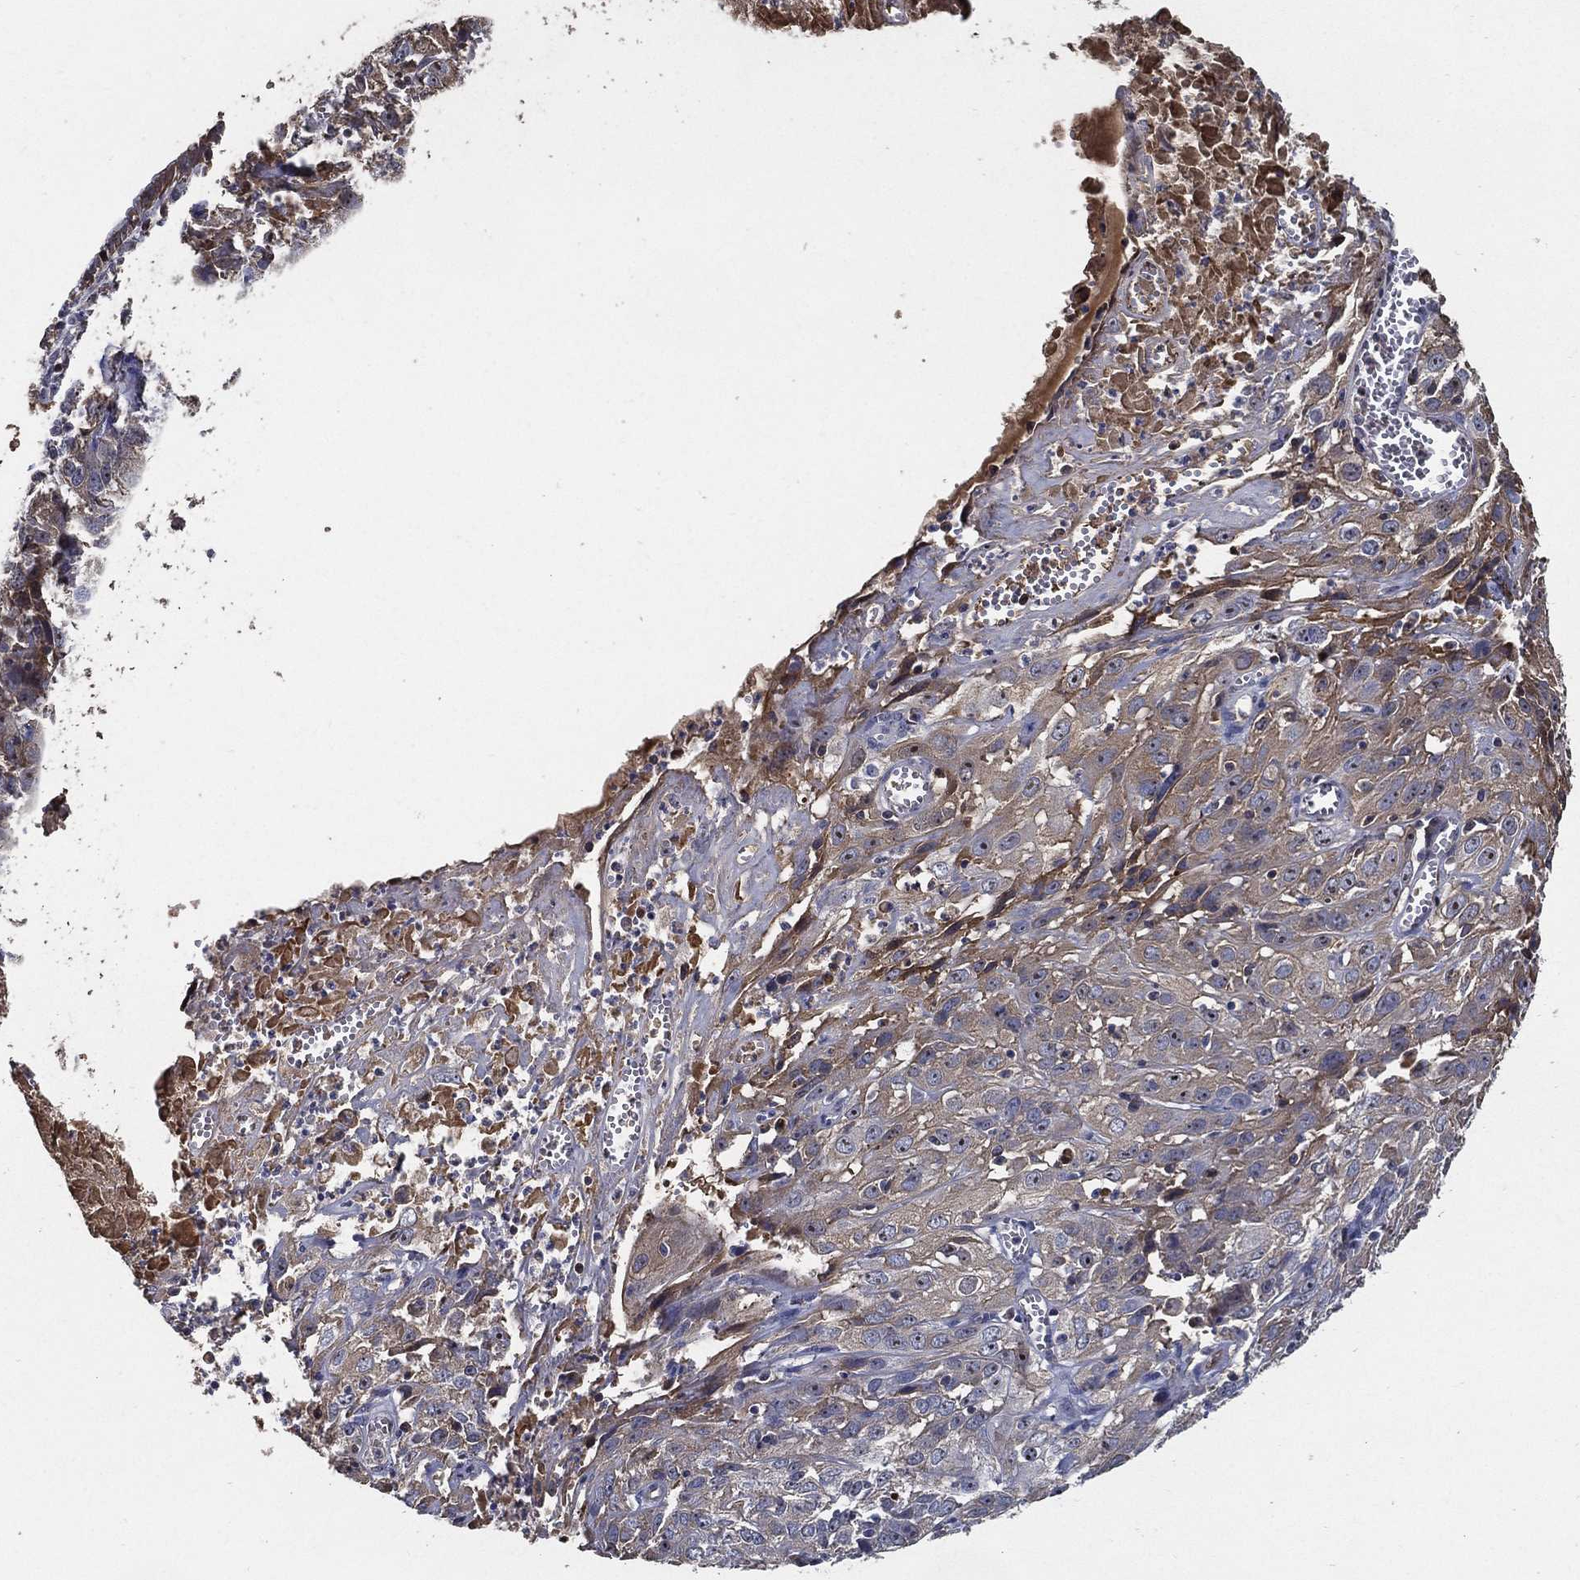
{"staining": {"intensity": "weak", "quantity": "<25%", "location": "cytoplasmic/membranous"}, "tissue": "cervical cancer", "cell_type": "Tumor cells", "image_type": "cancer", "snomed": [{"axis": "morphology", "description": "Squamous cell carcinoma, NOS"}, {"axis": "topography", "description": "Cervix"}], "caption": "This image is of squamous cell carcinoma (cervical) stained with immunohistochemistry (IHC) to label a protein in brown with the nuclei are counter-stained blue. There is no positivity in tumor cells.", "gene": "EFNA1", "patient": {"sex": "female", "age": 32}}